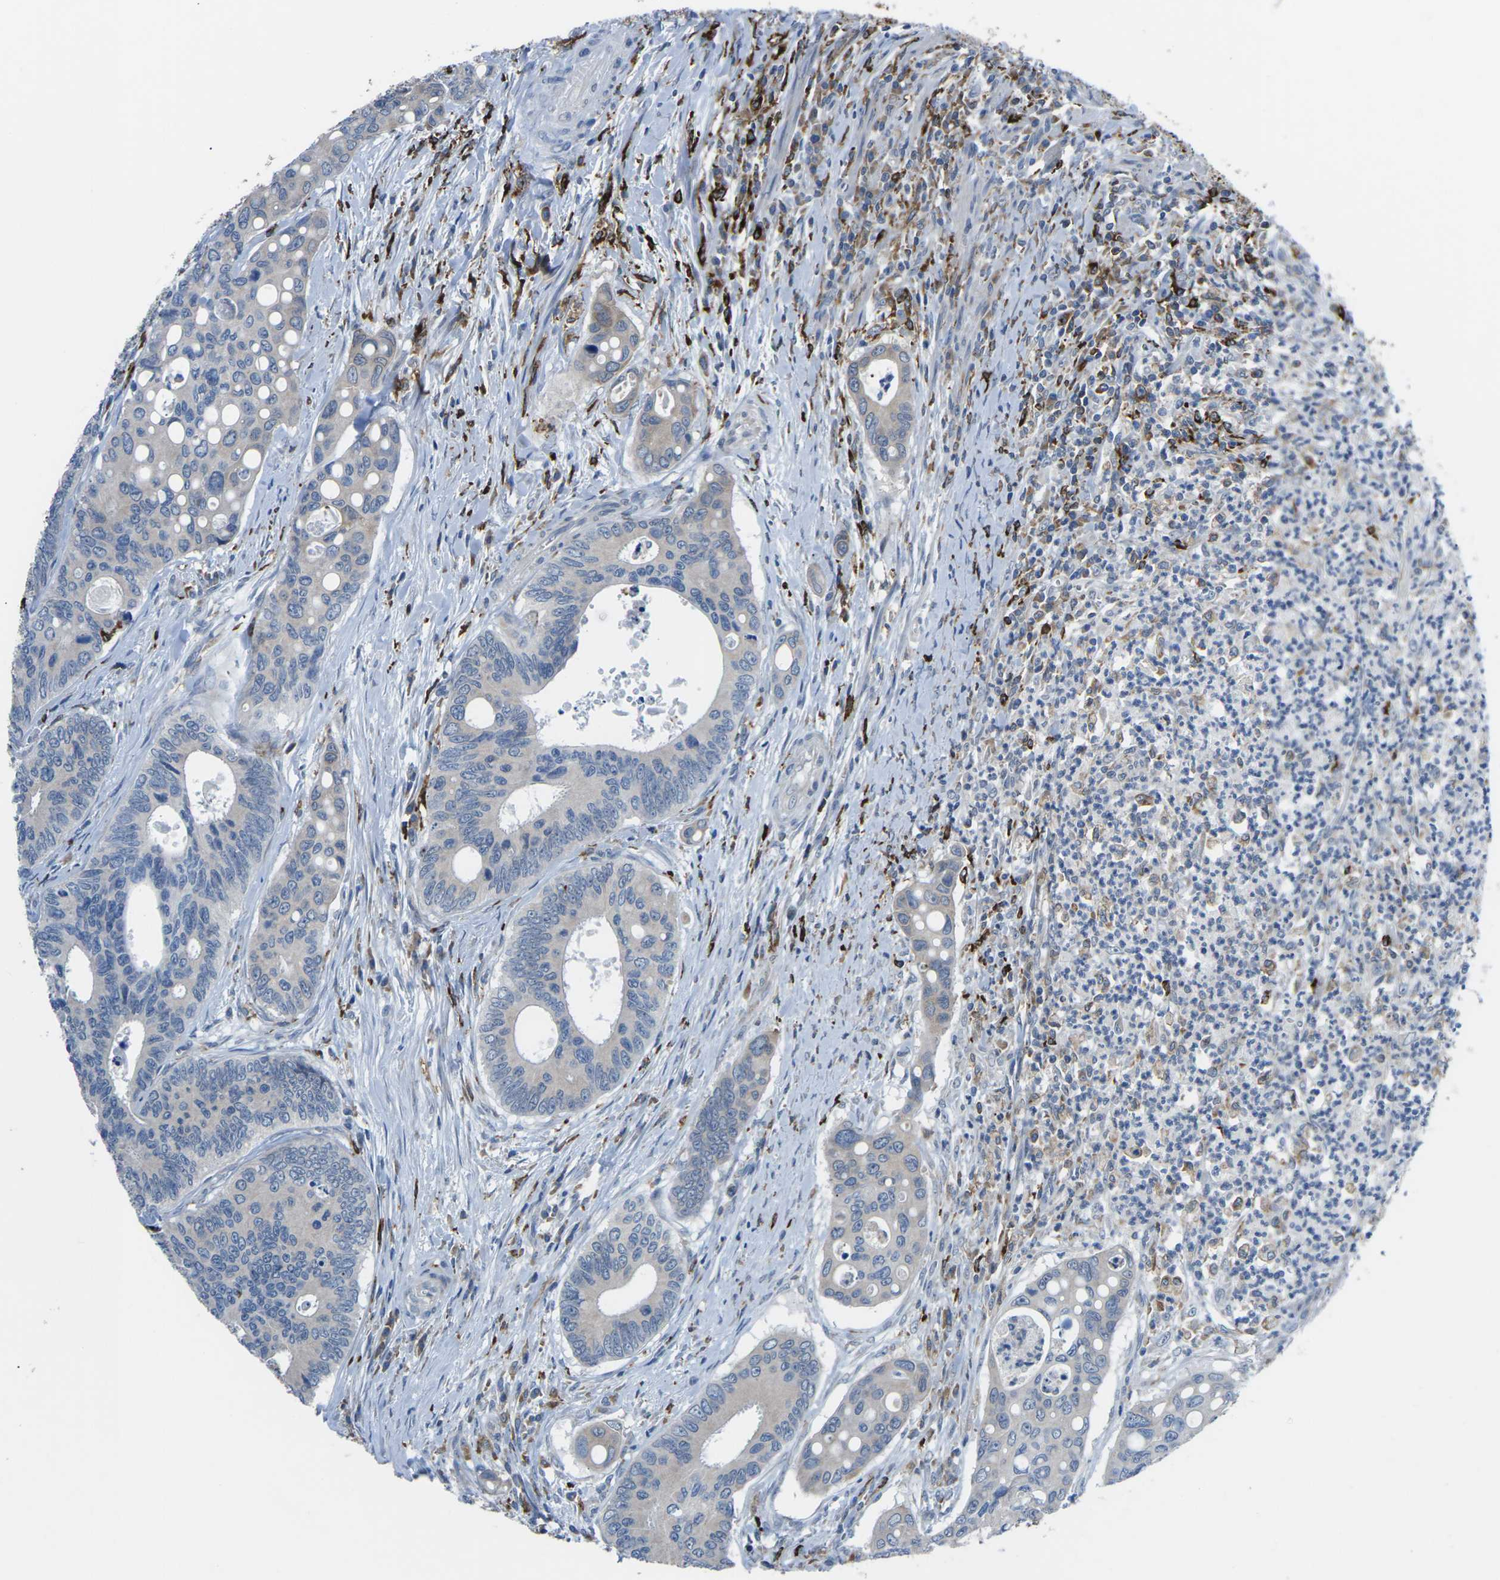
{"staining": {"intensity": "negative", "quantity": "none", "location": "none"}, "tissue": "colorectal cancer", "cell_type": "Tumor cells", "image_type": "cancer", "snomed": [{"axis": "morphology", "description": "Inflammation, NOS"}, {"axis": "morphology", "description": "Adenocarcinoma, NOS"}, {"axis": "topography", "description": "Colon"}], "caption": "This micrograph is of colorectal cancer stained with immunohistochemistry (IHC) to label a protein in brown with the nuclei are counter-stained blue. There is no staining in tumor cells.", "gene": "PTPN1", "patient": {"sex": "male", "age": 72}}